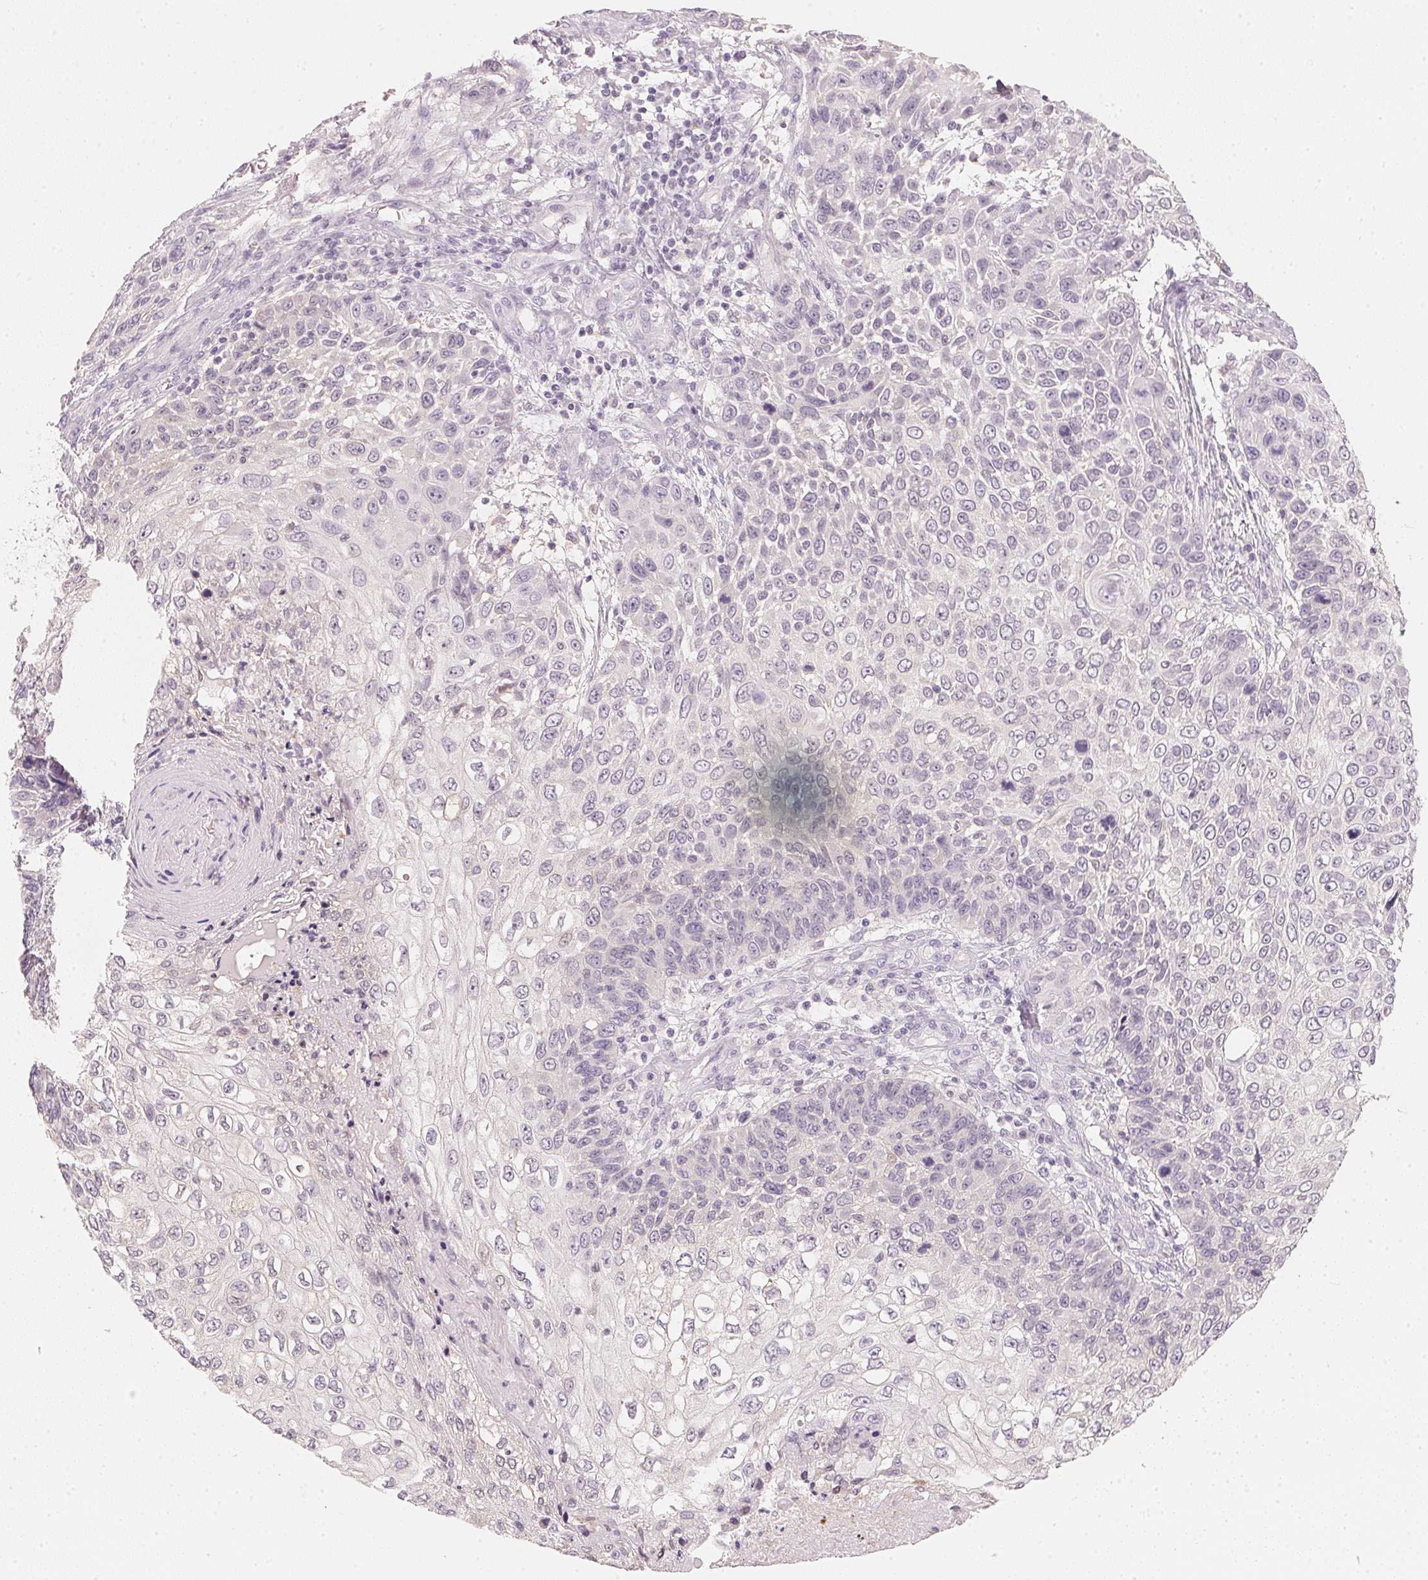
{"staining": {"intensity": "negative", "quantity": "none", "location": "none"}, "tissue": "skin cancer", "cell_type": "Tumor cells", "image_type": "cancer", "snomed": [{"axis": "morphology", "description": "Squamous cell carcinoma, NOS"}, {"axis": "topography", "description": "Skin"}], "caption": "Tumor cells show no significant staining in skin squamous cell carcinoma.", "gene": "CFAP276", "patient": {"sex": "male", "age": 92}}